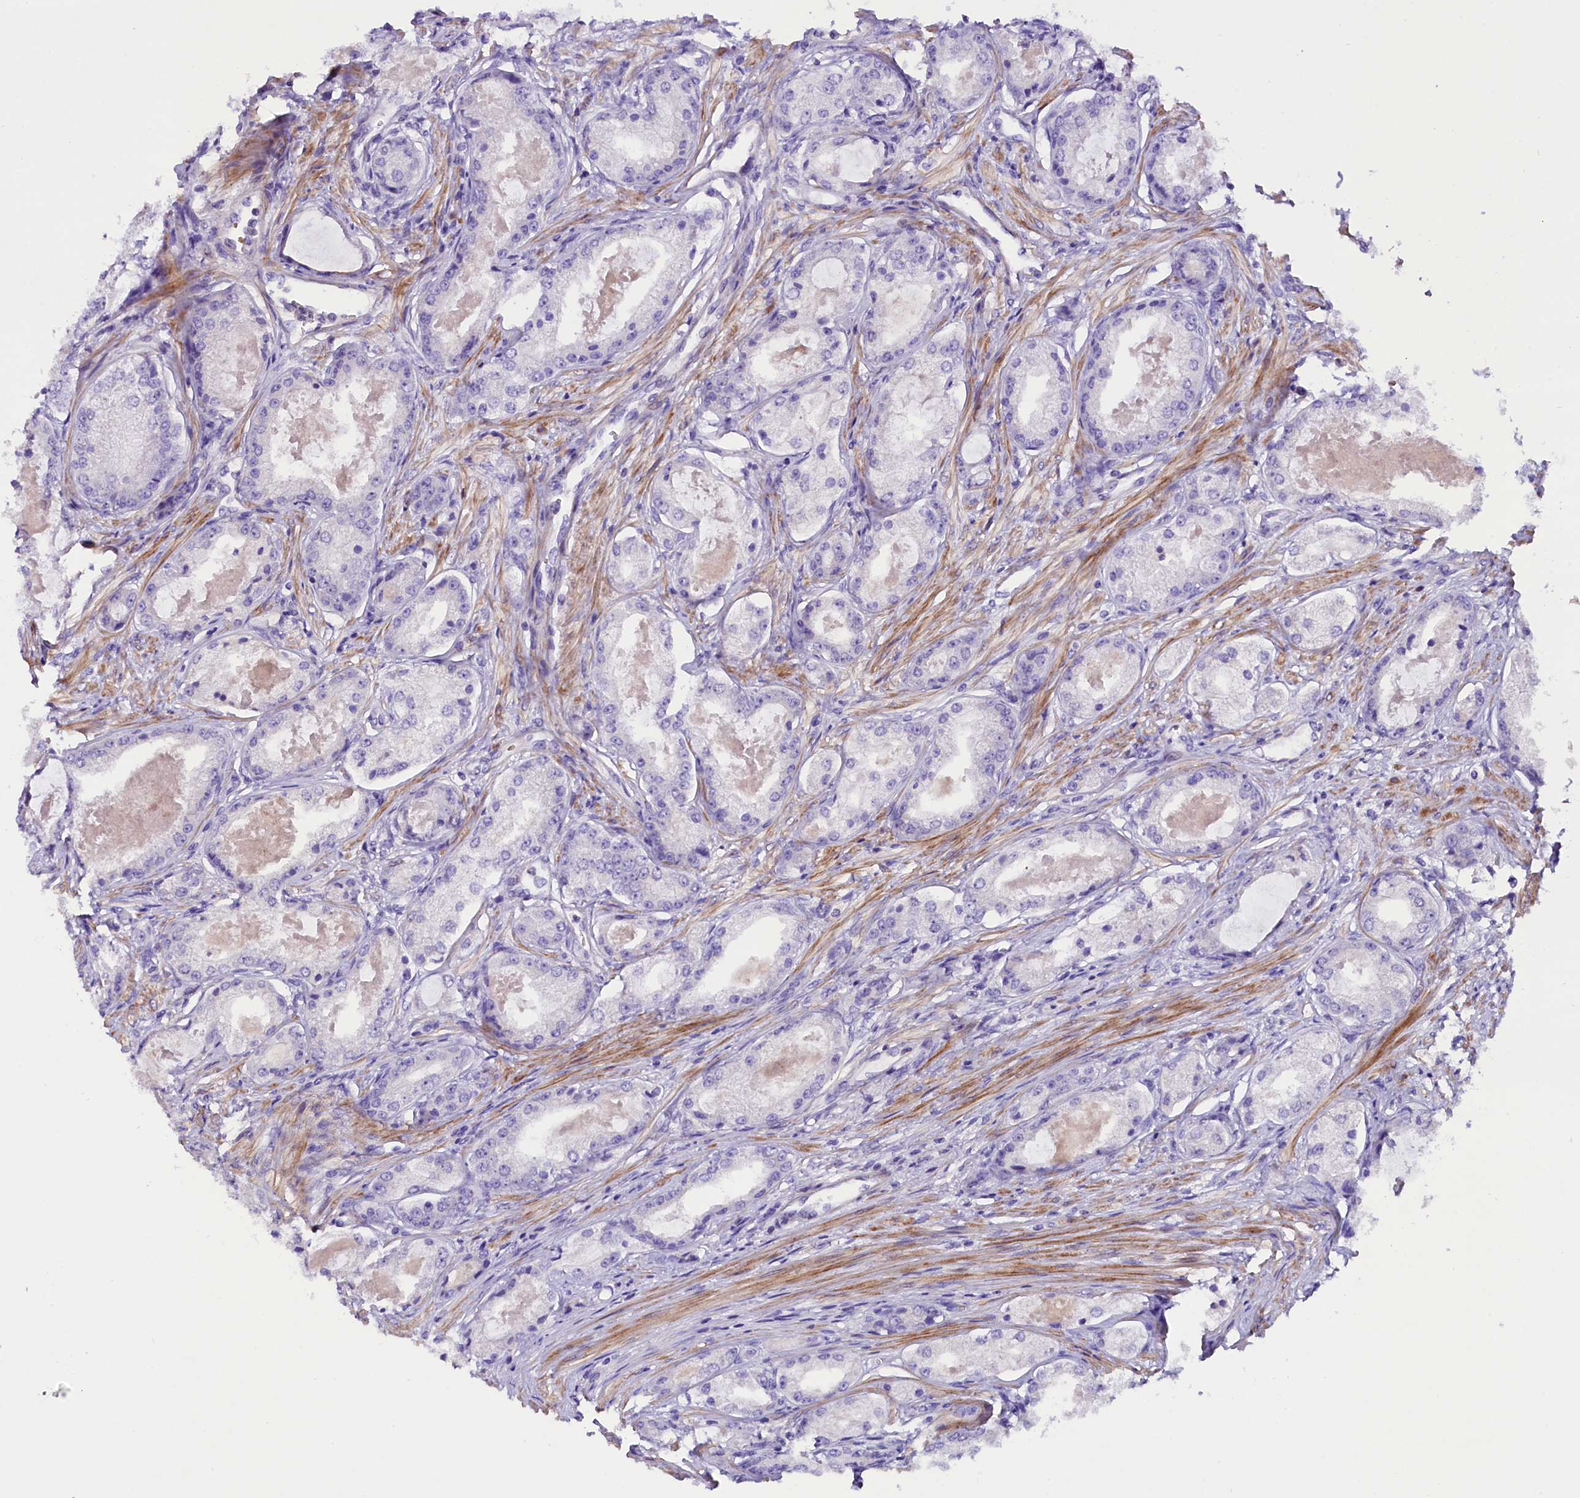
{"staining": {"intensity": "negative", "quantity": "none", "location": "none"}, "tissue": "prostate cancer", "cell_type": "Tumor cells", "image_type": "cancer", "snomed": [{"axis": "morphology", "description": "Adenocarcinoma, Low grade"}, {"axis": "topography", "description": "Prostate"}], "caption": "A micrograph of human prostate cancer is negative for staining in tumor cells.", "gene": "MEX3B", "patient": {"sex": "male", "age": 68}}